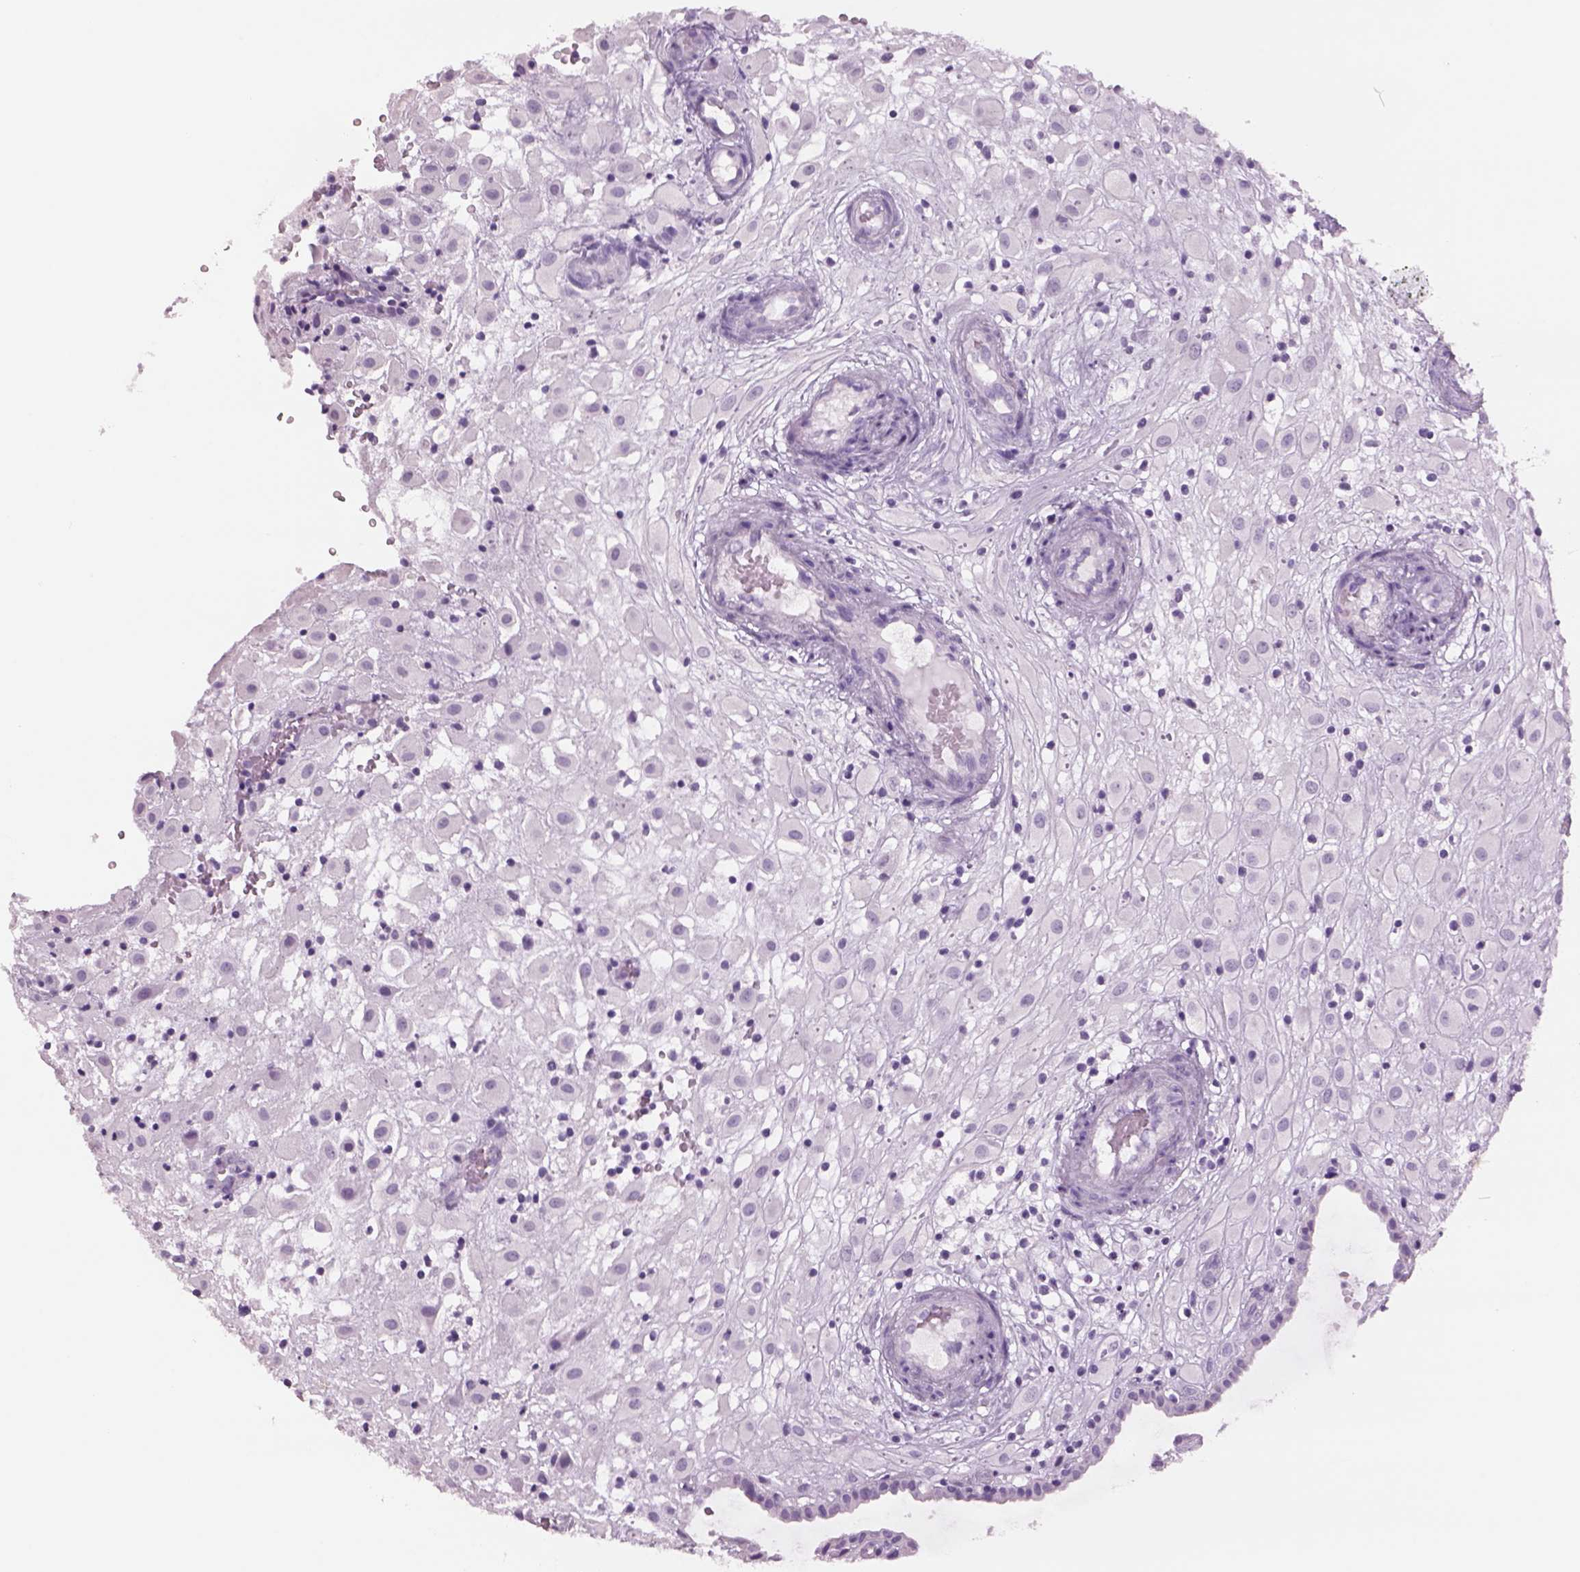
{"staining": {"intensity": "negative", "quantity": "none", "location": "none"}, "tissue": "placenta", "cell_type": "Decidual cells", "image_type": "normal", "snomed": [{"axis": "morphology", "description": "Normal tissue, NOS"}, {"axis": "topography", "description": "Placenta"}], "caption": "High magnification brightfield microscopy of normal placenta stained with DAB (3,3'-diaminobenzidine) (brown) and counterstained with hematoxylin (blue): decidual cells show no significant expression.", "gene": "RHO", "patient": {"sex": "female", "age": 24}}